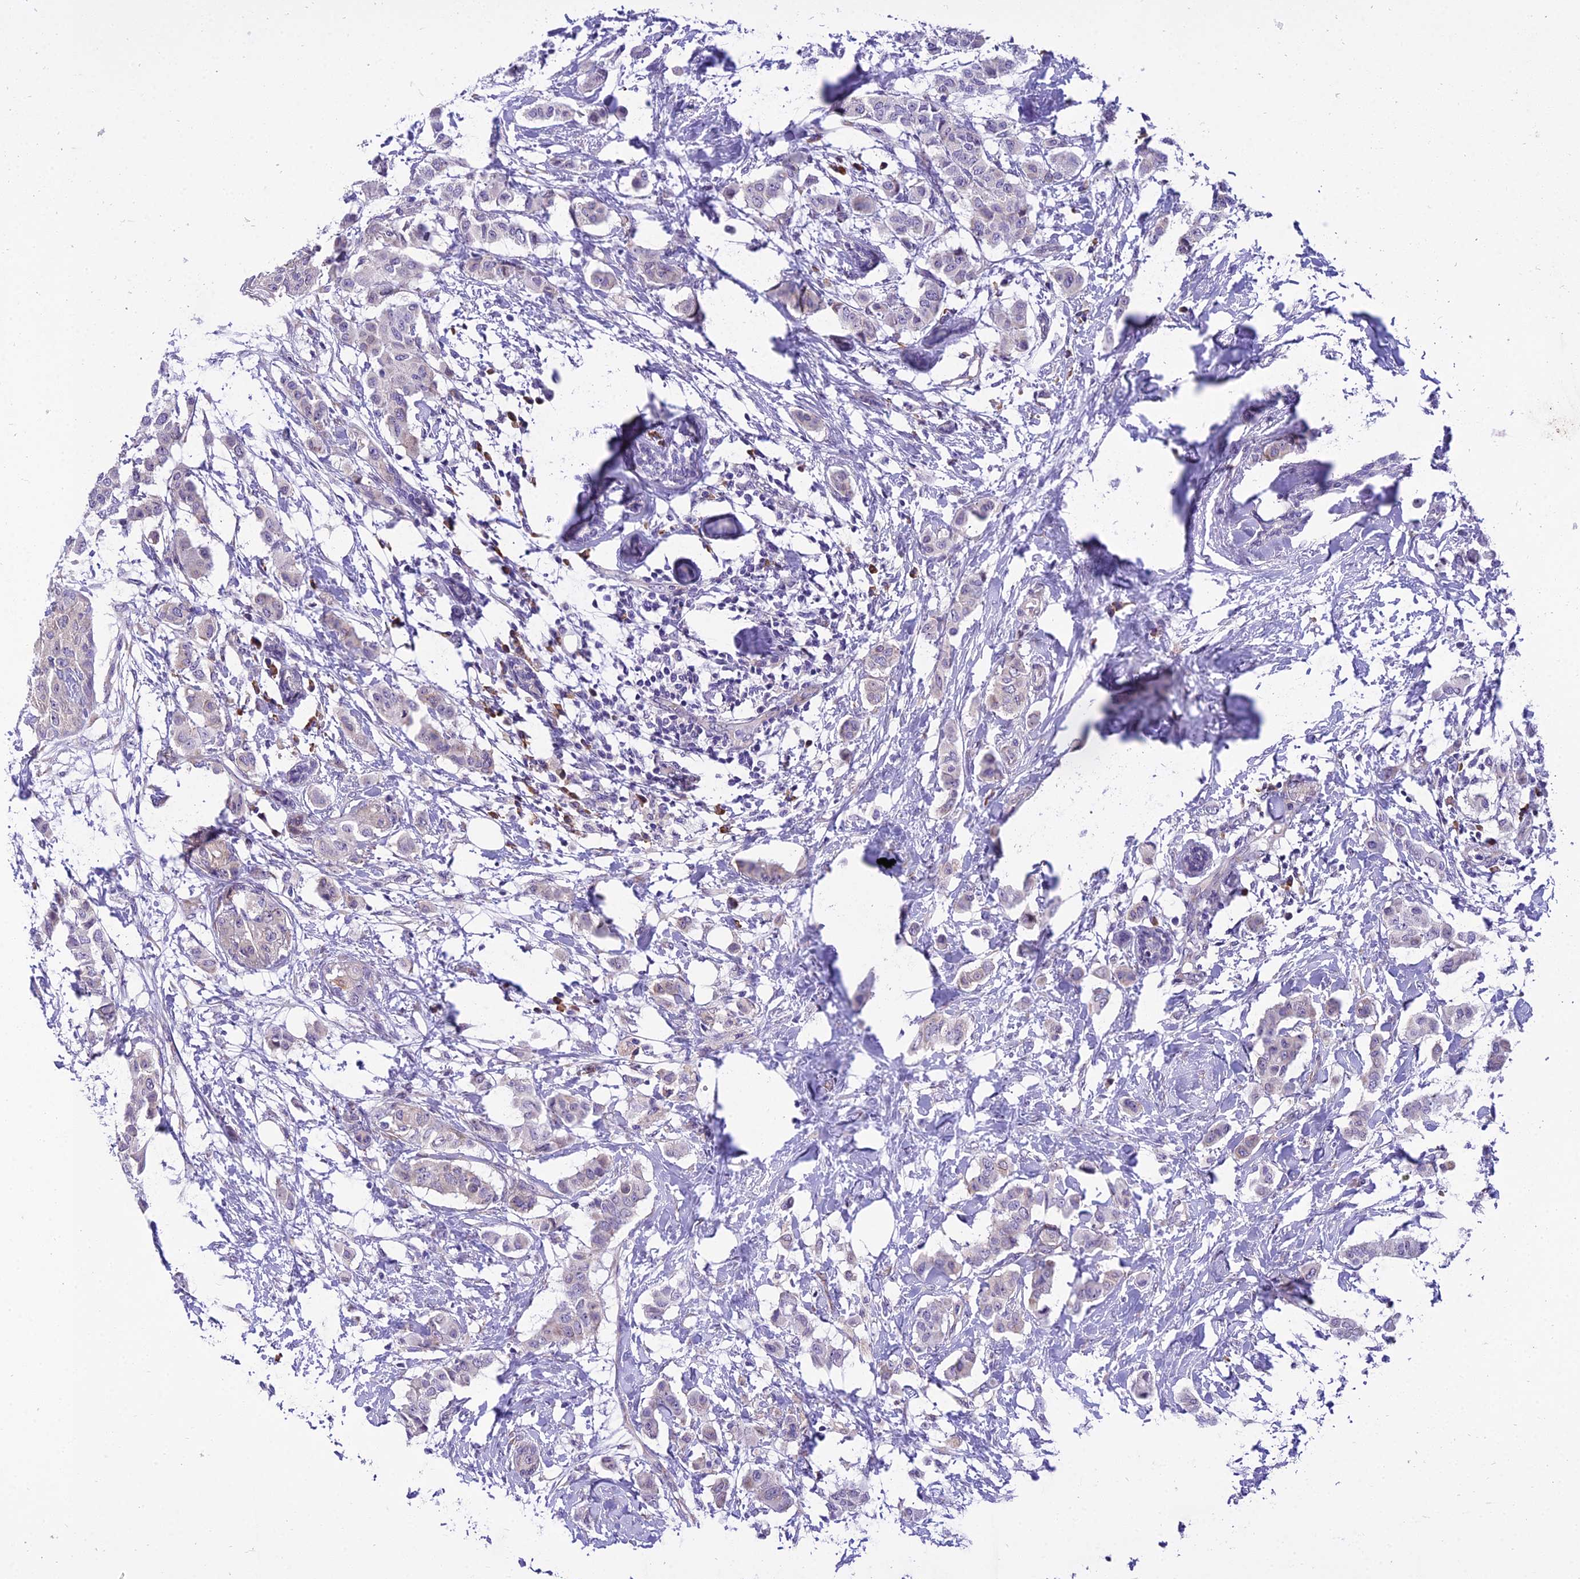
{"staining": {"intensity": "negative", "quantity": "none", "location": "none"}, "tissue": "breast cancer", "cell_type": "Tumor cells", "image_type": "cancer", "snomed": [{"axis": "morphology", "description": "Duct carcinoma"}, {"axis": "topography", "description": "Breast"}], "caption": "Breast cancer (invasive ductal carcinoma) was stained to show a protein in brown. There is no significant staining in tumor cells.", "gene": "NEURL2", "patient": {"sex": "female", "age": 40}}